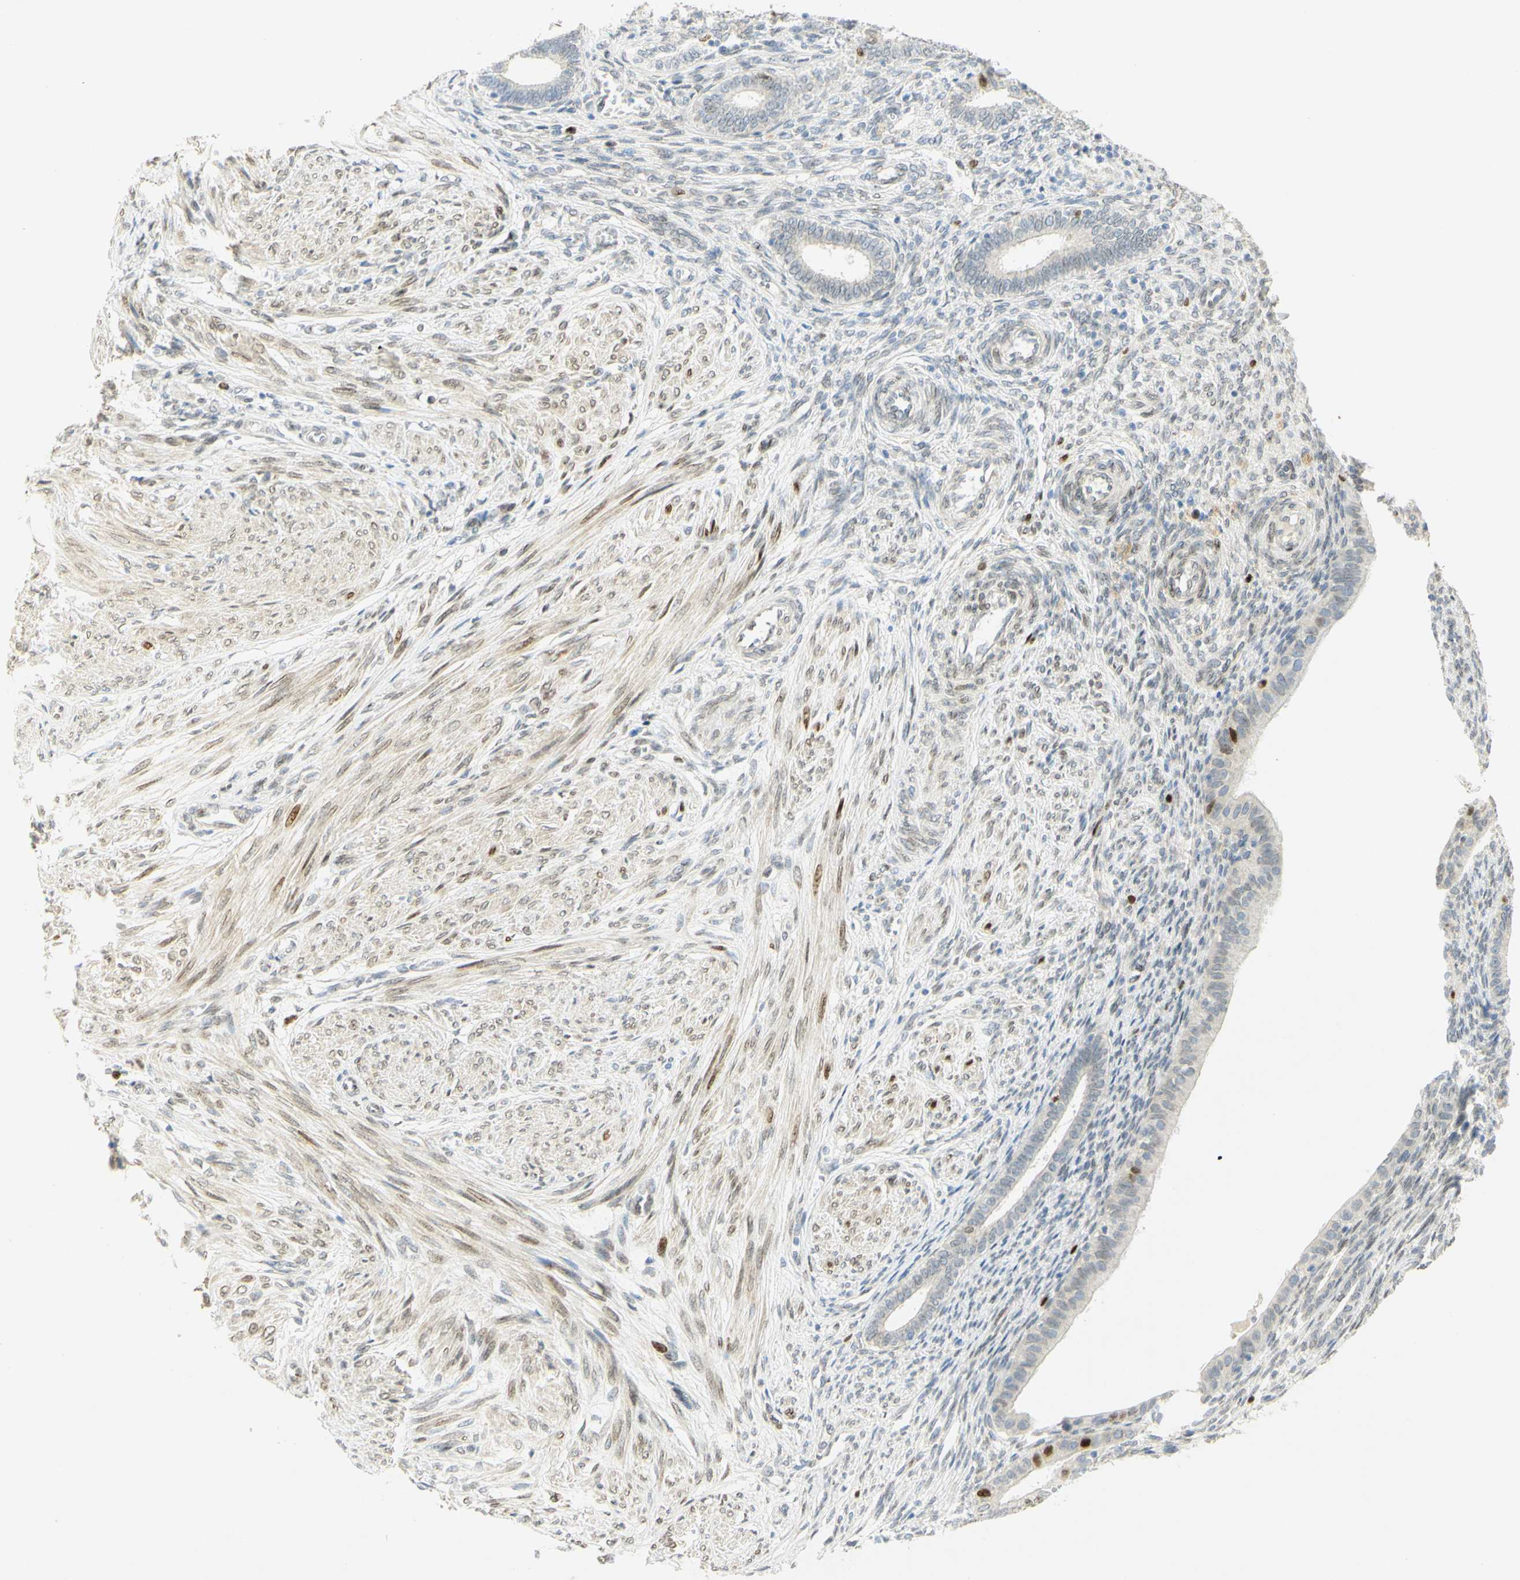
{"staining": {"intensity": "weak", "quantity": "<25%", "location": "nuclear"}, "tissue": "endometrium", "cell_type": "Cells in endometrial stroma", "image_type": "normal", "snomed": [{"axis": "morphology", "description": "Normal tissue, NOS"}, {"axis": "topography", "description": "Endometrium"}], "caption": "This is an immunohistochemistry image of benign endometrium. There is no positivity in cells in endometrial stroma.", "gene": "E2F1", "patient": {"sex": "female", "age": 72}}